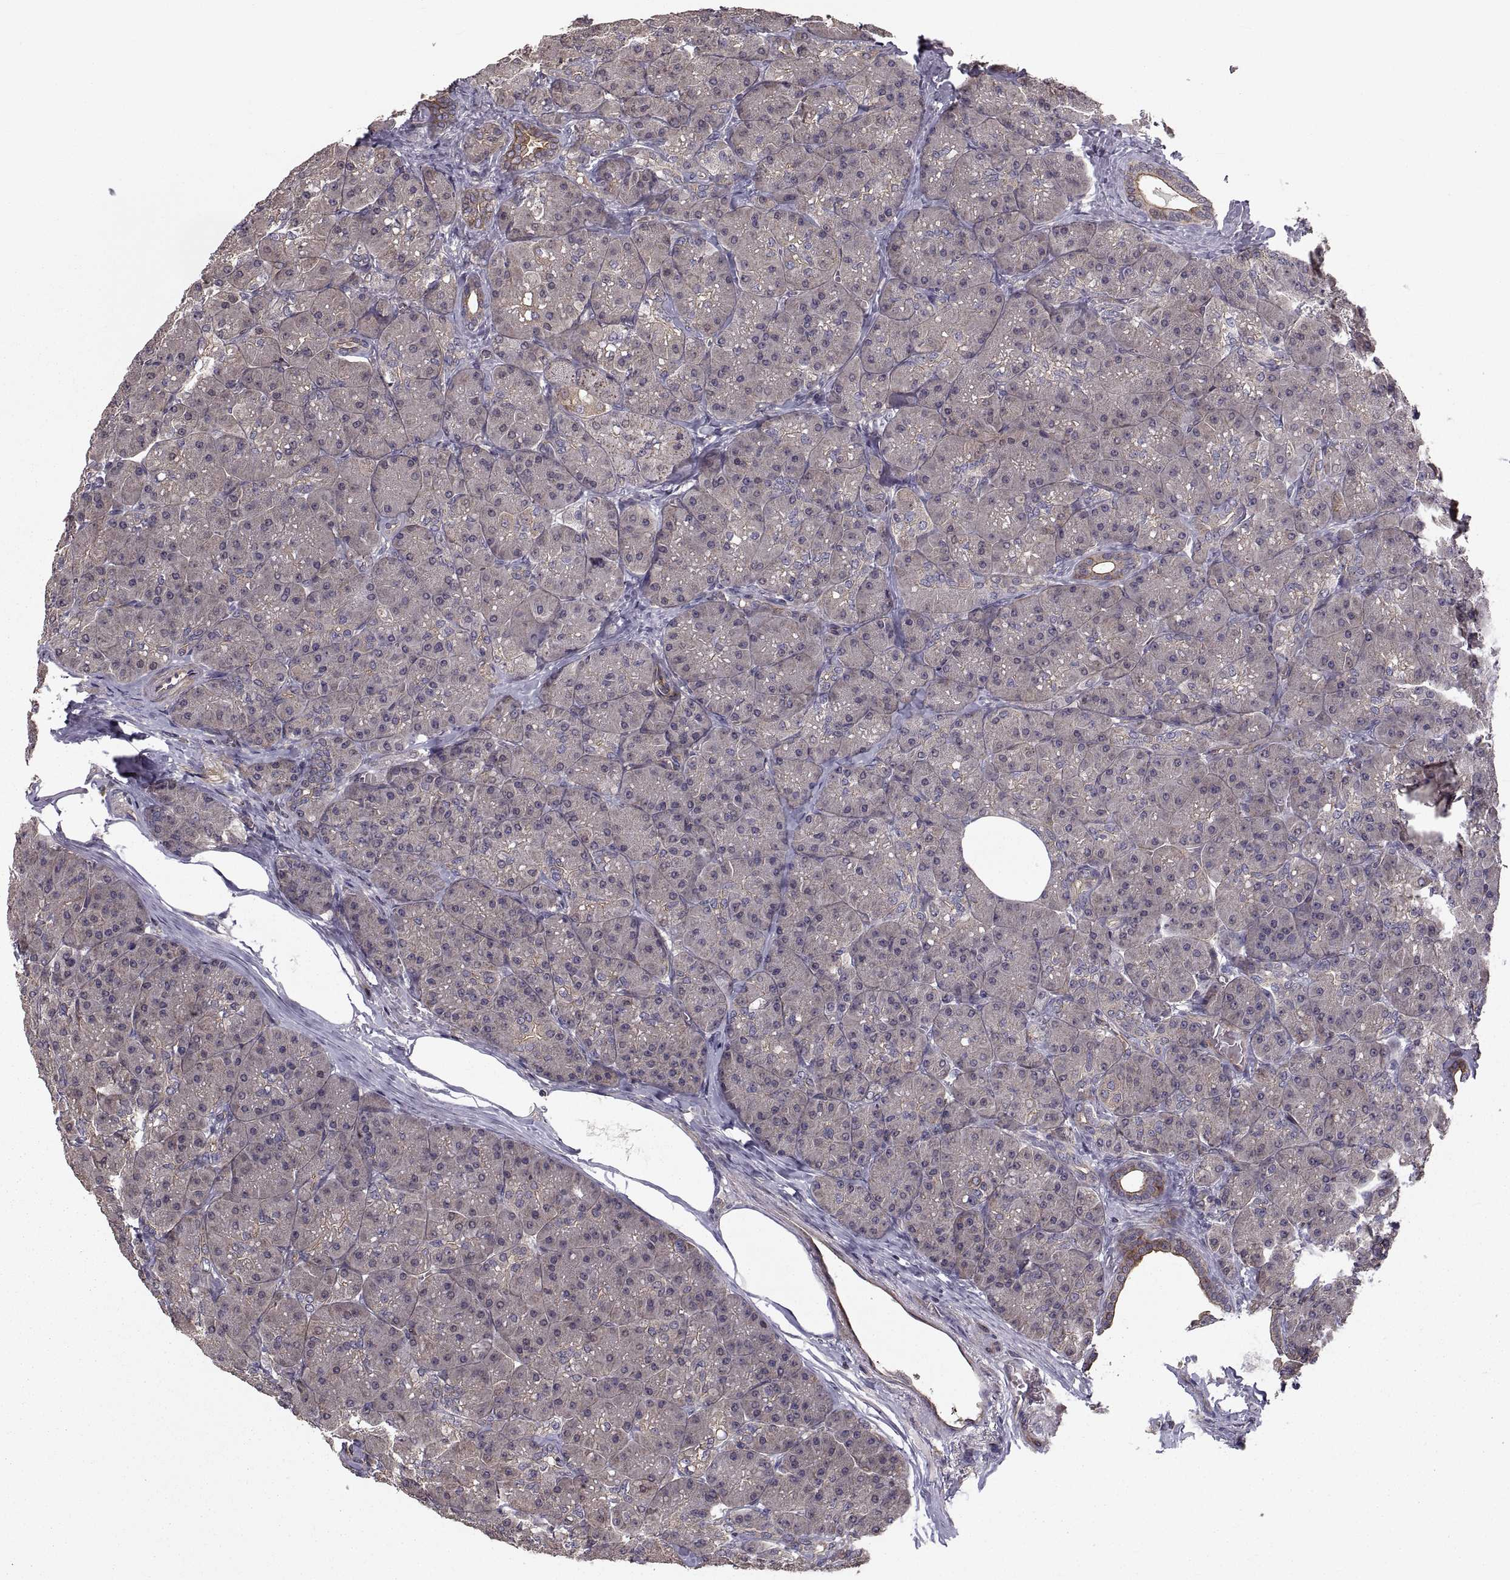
{"staining": {"intensity": "weak", "quantity": "25%-75%", "location": "cytoplasmic/membranous"}, "tissue": "pancreas", "cell_type": "Exocrine glandular cells", "image_type": "normal", "snomed": [{"axis": "morphology", "description": "Normal tissue, NOS"}, {"axis": "topography", "description": "Pancreas"}], "caption": "IHC photomicrograph of unremarkable pancreas: human pancreas stained using immunohistochemistry shows low levels of weak protein expression localized specifically in the cytoplasmic/membranous of exocrine glandular cells, appearing as a cytoplasmic/membranous brown color.", "gene": "PMM2", "patient": {"sex": "male", "age": 57}}